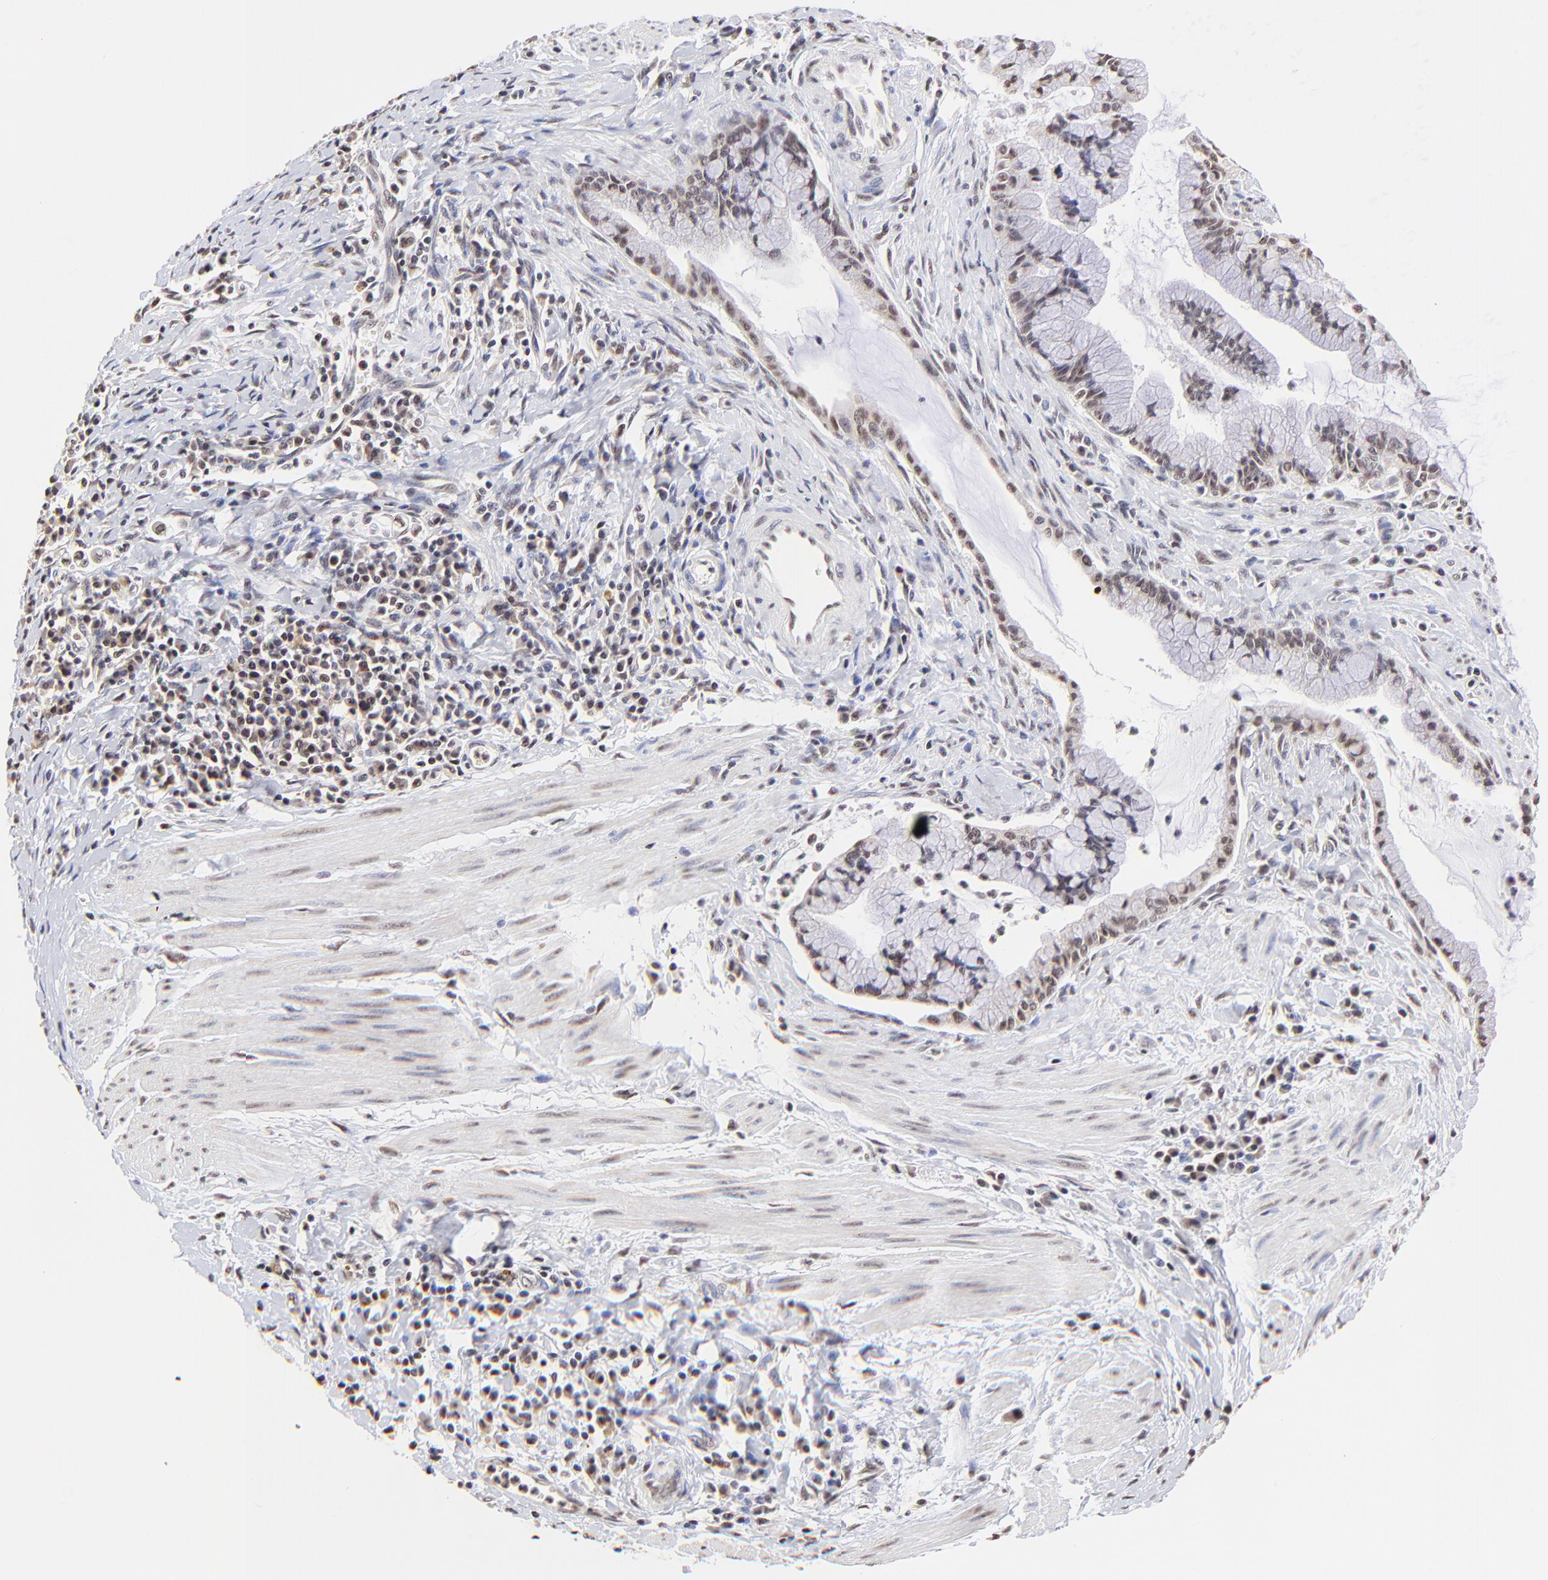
{"staining": {"intensity": "weak", "quantity": ">75%", "location": "nuclear"}, "tissue": "pancreatic cancer", "cell_type": "Tumor cells", "image_type": "cancer", "snomed": [{"axis": "morphology", "description": "Adenocarcinoma, NOS"}, {"axis": "topography", "description": "Pancreas"}], "caption": "Tumor cells reveal low levels of weak nuclear positivity in about >75% of cells in adenocarcinoma (pancreatic).", "gene": "ZNF670", "patient": {"sex": "male", "age": 59}}